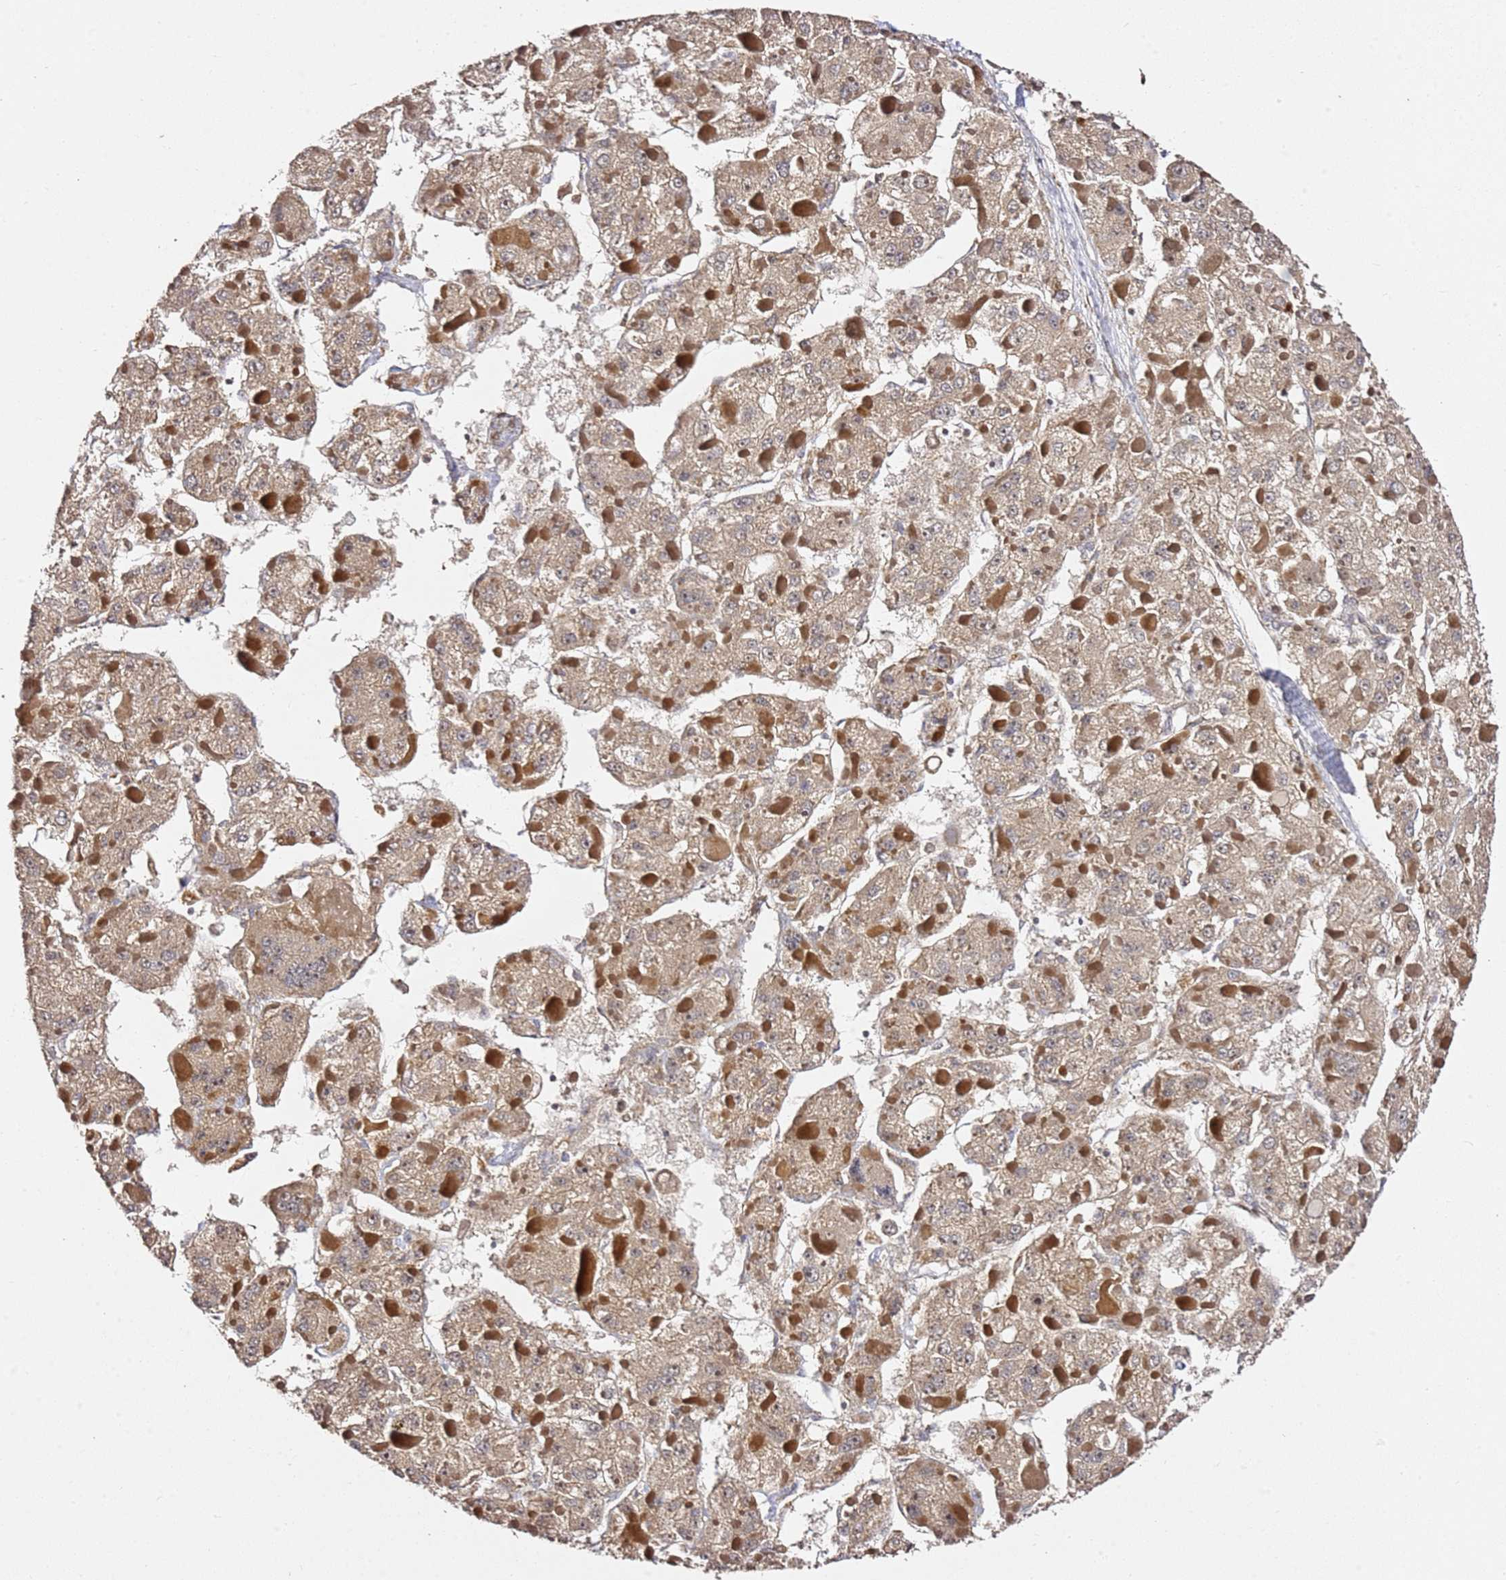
{"staining": {"intensity": "weak", "quantity": ">75%", "location": "cytoplasmic/membranous"}, "tissue": "liver cancer", "cell_type": "Tumor cells", "image_type": "cancer", "snomed": [{"axis": "morphology", "description": "Carcinoma, Hepatocellular, NOS"}, {"axis": "topography", "description": "Liver"}], "caption": "This photomicrograph reveals immunohistochemistry (IHC) staining of human hepatocellular carcinoma (liver), with low weak cytoplasmic/membranous staining in about >75% of tumor cells.", "gene": "OSBPL2", "patient": {"sex": "female", "age": 73}}